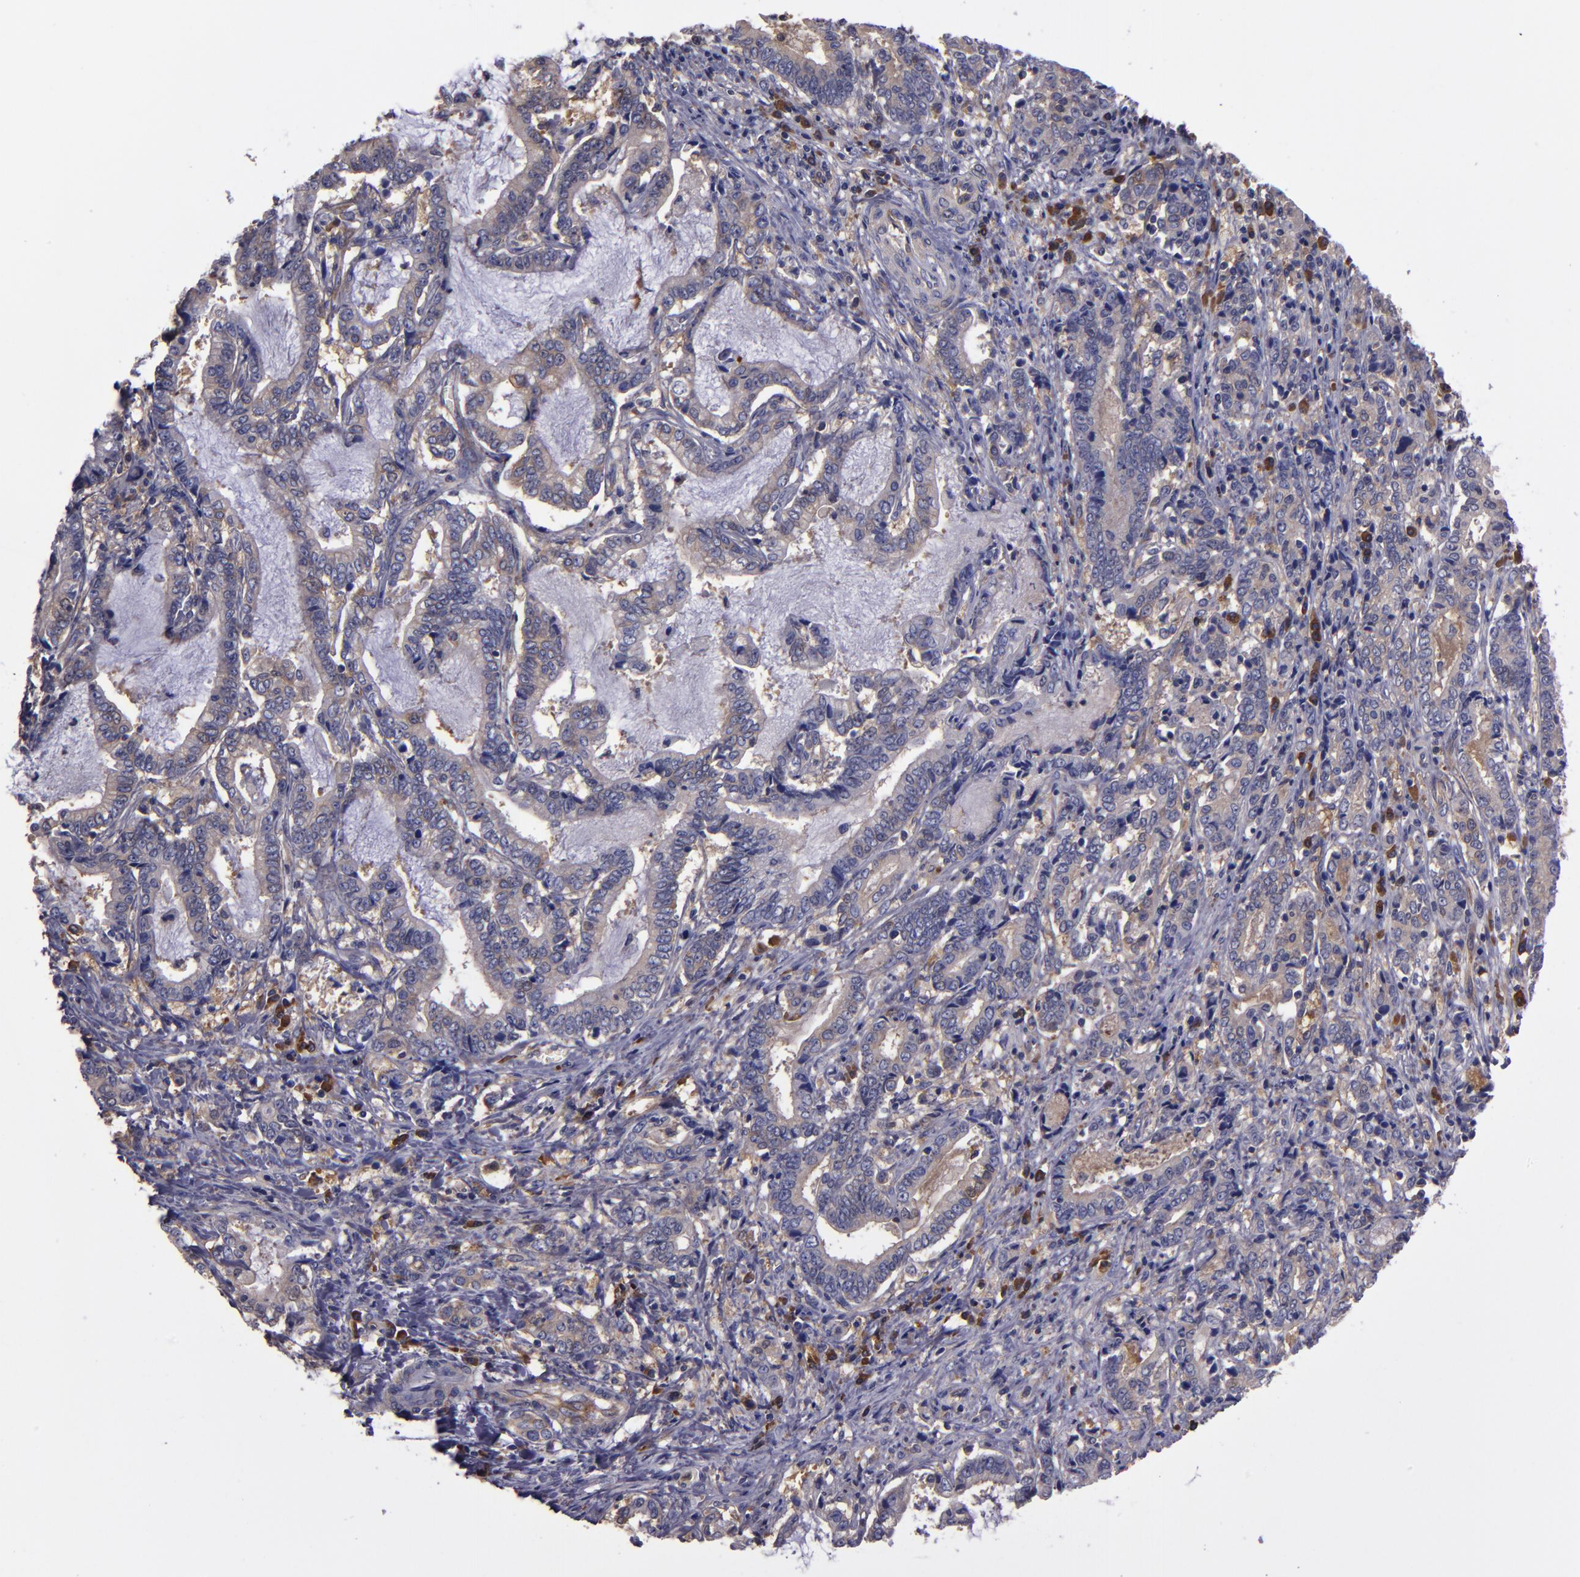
{"staining": {"intensity": "weak", "quantity": "25%-75%", "location": "cytoplasmic/membranous"}, "tissue": "liver cancer", "cell_type": "Tumor cells", "image_type": "cancer", "snomed": [{"axis": "morphology", "description": "Cholangiocarcinoma"}, {"axis": "topography", "description": "Liver"}], "caption": "A high-resolution micrograph shows IHC staining of cholangiocarcinoma (liver), which demonstrates weak cytoplasmic/membranous staining in about 25%-75% of tumor cells. (Brightfield microscopy of DAB IHC at high magnification).", "gene": "CARS1", "patient": {"sex": "male", "age": 57}}